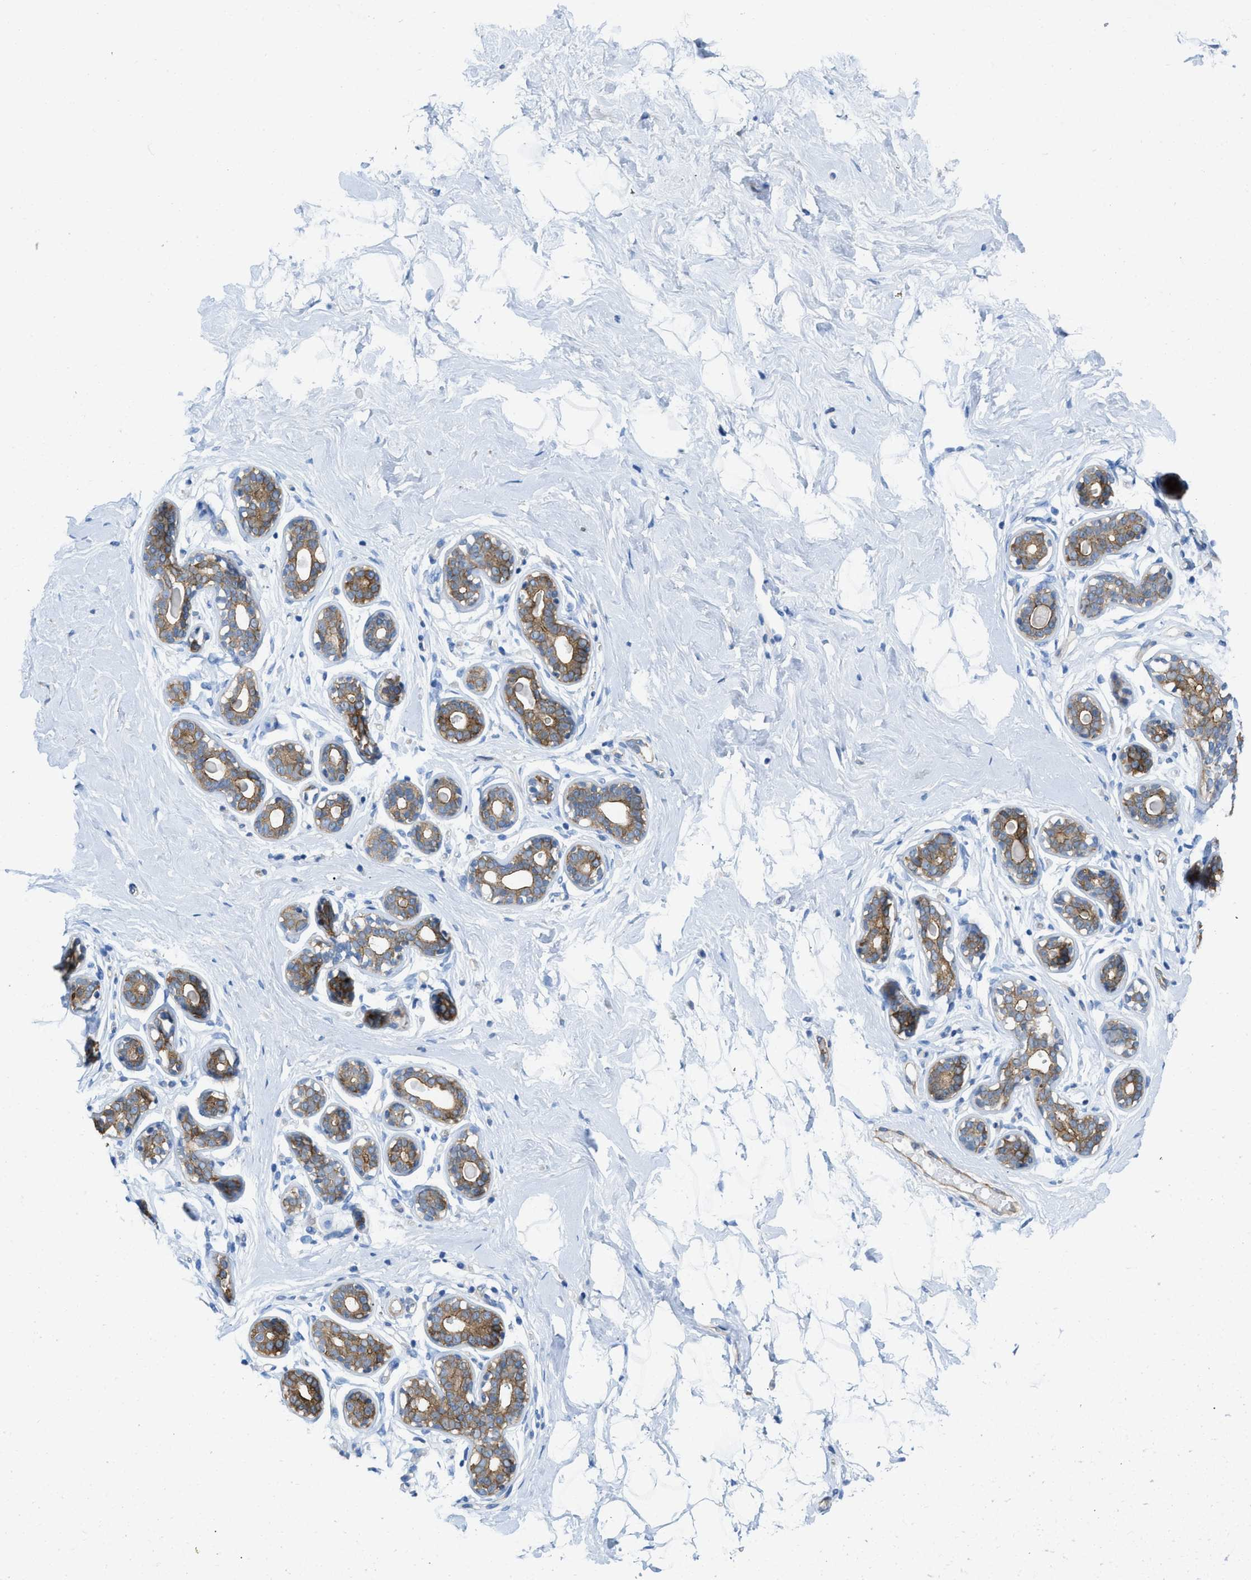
{"staining": {"intensity": "negative", "quantity": "none", "location": "none"}, "tissue": "breast", "cell_type": "Adipocytes", "image_type": "normal", "snomed": [{"axis": "morphology", "description": "Normal tissue, NOS"}, {"axis": "topography", "description": "Breast"}], "caption": "Breast was stained to show a protein in brown. There is no significant positivity in adipocytes. (DAB (3,3'-diaminobenzidine) immunohistochemistry, high magnification).", "gene": "PDLIM5", "patient": {"sex": "female", "age": 23}}